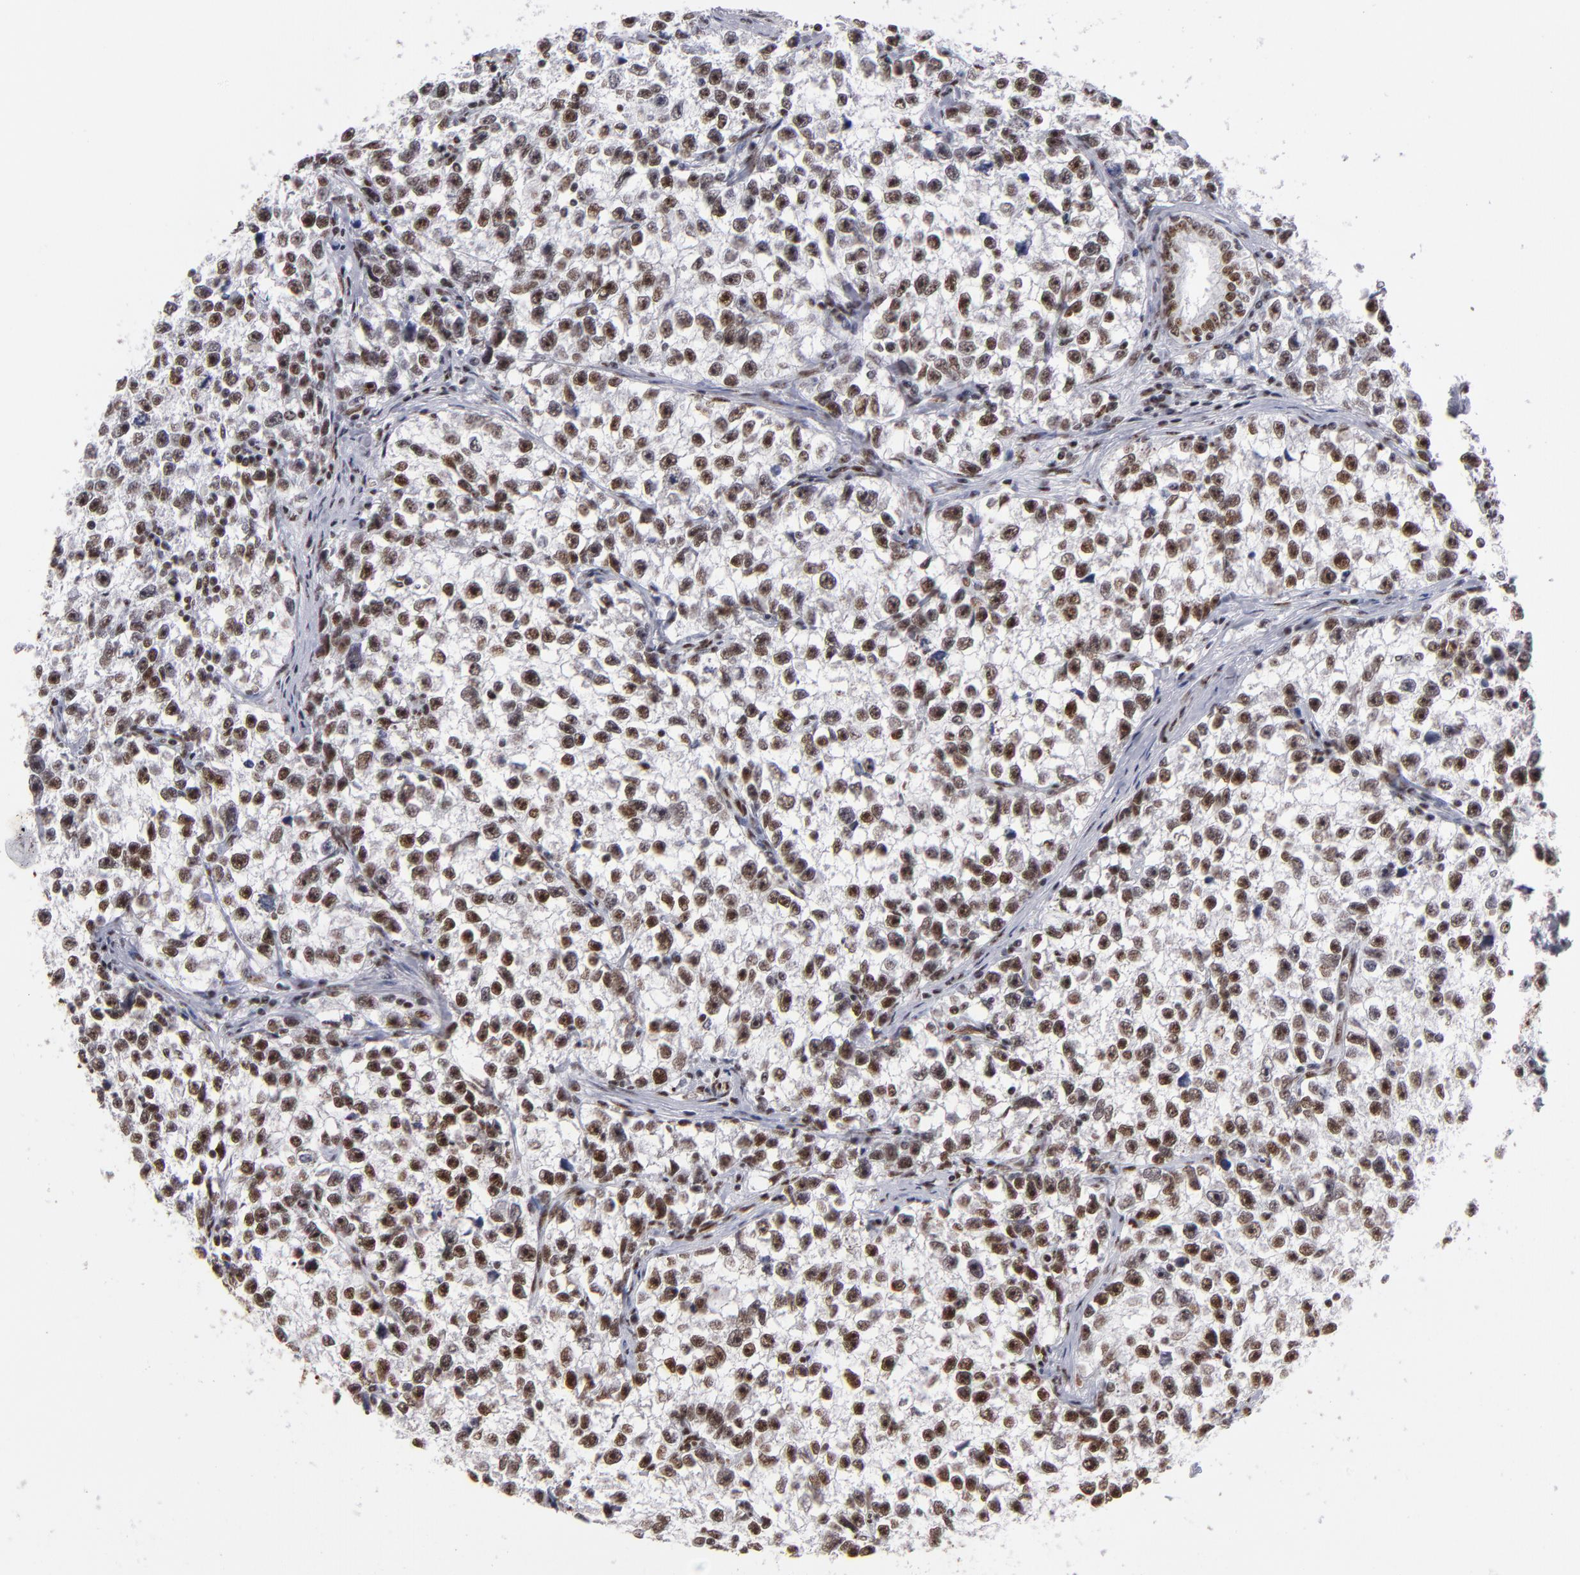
{"staining": {"intensity": "strong", "quantity": ">75%", "location": "nuclear"}, "tissue": "testis cancer", "cell_type": "Tumor cells", "image_type": "cancer", "snomed": [{"axis": "morphology", "description": "Seminoma, NOS"}, {"axis": "morphology", "description": "Carcinoma, Embryonal, NOS"}, {"axis": "topography", "description": "Testis"}], "caption": "Immunohistochemistry (DAB) staining of testis cancer (seminoma) shows strong nuclear protein staining in approximately >75% of tumor cells.", "gene": "MRE11", "patient": {"sex": "male", "age": 30}}